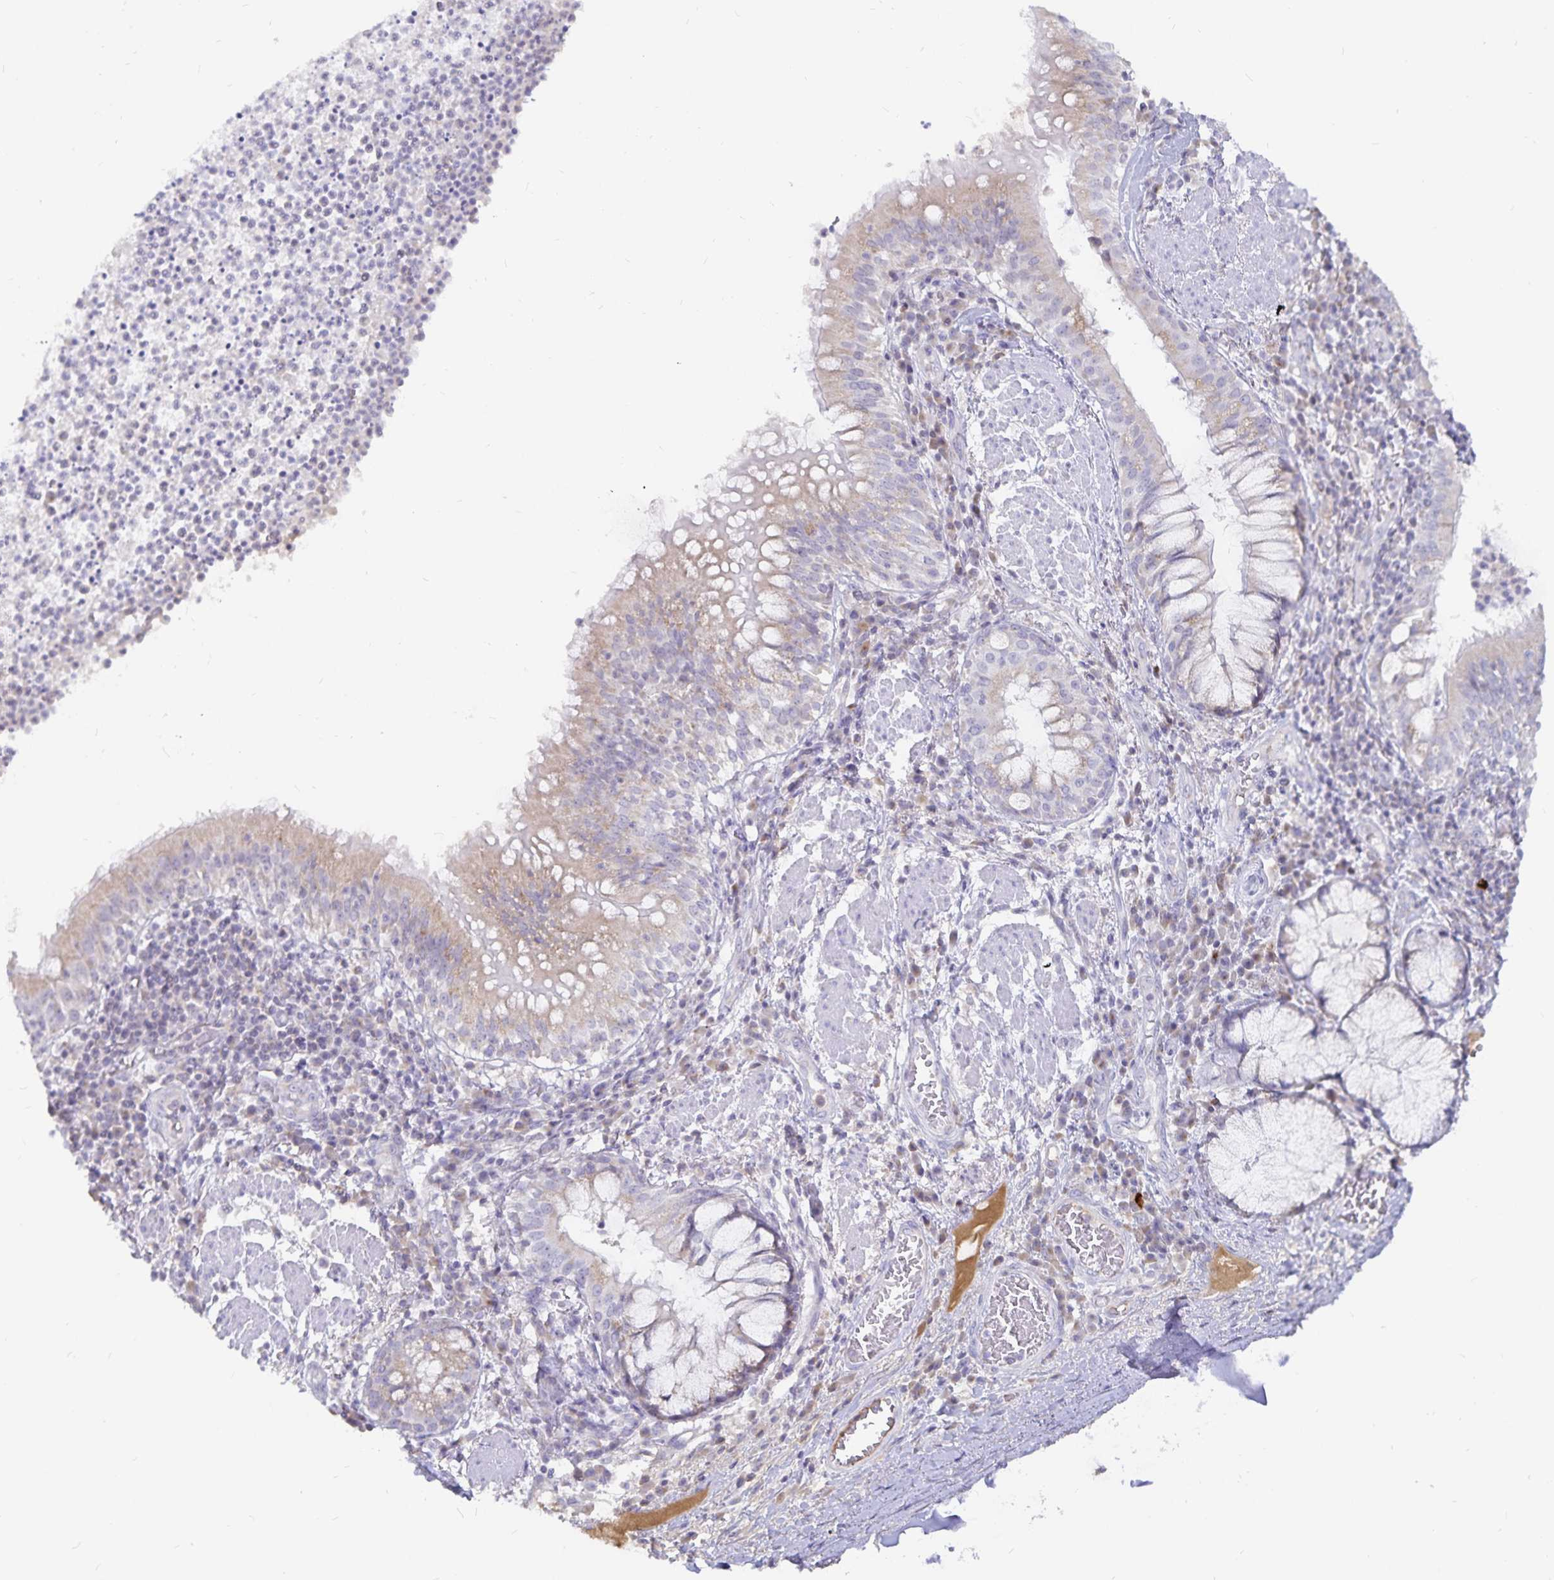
{"staining": {"intensity": "weak", "quantity": "<25%", "location": "cytoplasmic/membranous"}, "tissue": "bronchus", "cell_type": "Respiratory epithelial cells", "image_type": "normal", "snomed": [{"axis": "morphology", "description": "Normal tissue, NOS"}, {"axis": "topography", "description": "Lymph node"}, {"axis": "topography", "description": "Bronchus"}], "caption": "Immunohistochemical staining of benign human bronchus displays no significant staining in respiratory epithelial cells.", "gene": "PKHD1", "patient": {"sex": "male", "age": 56}}